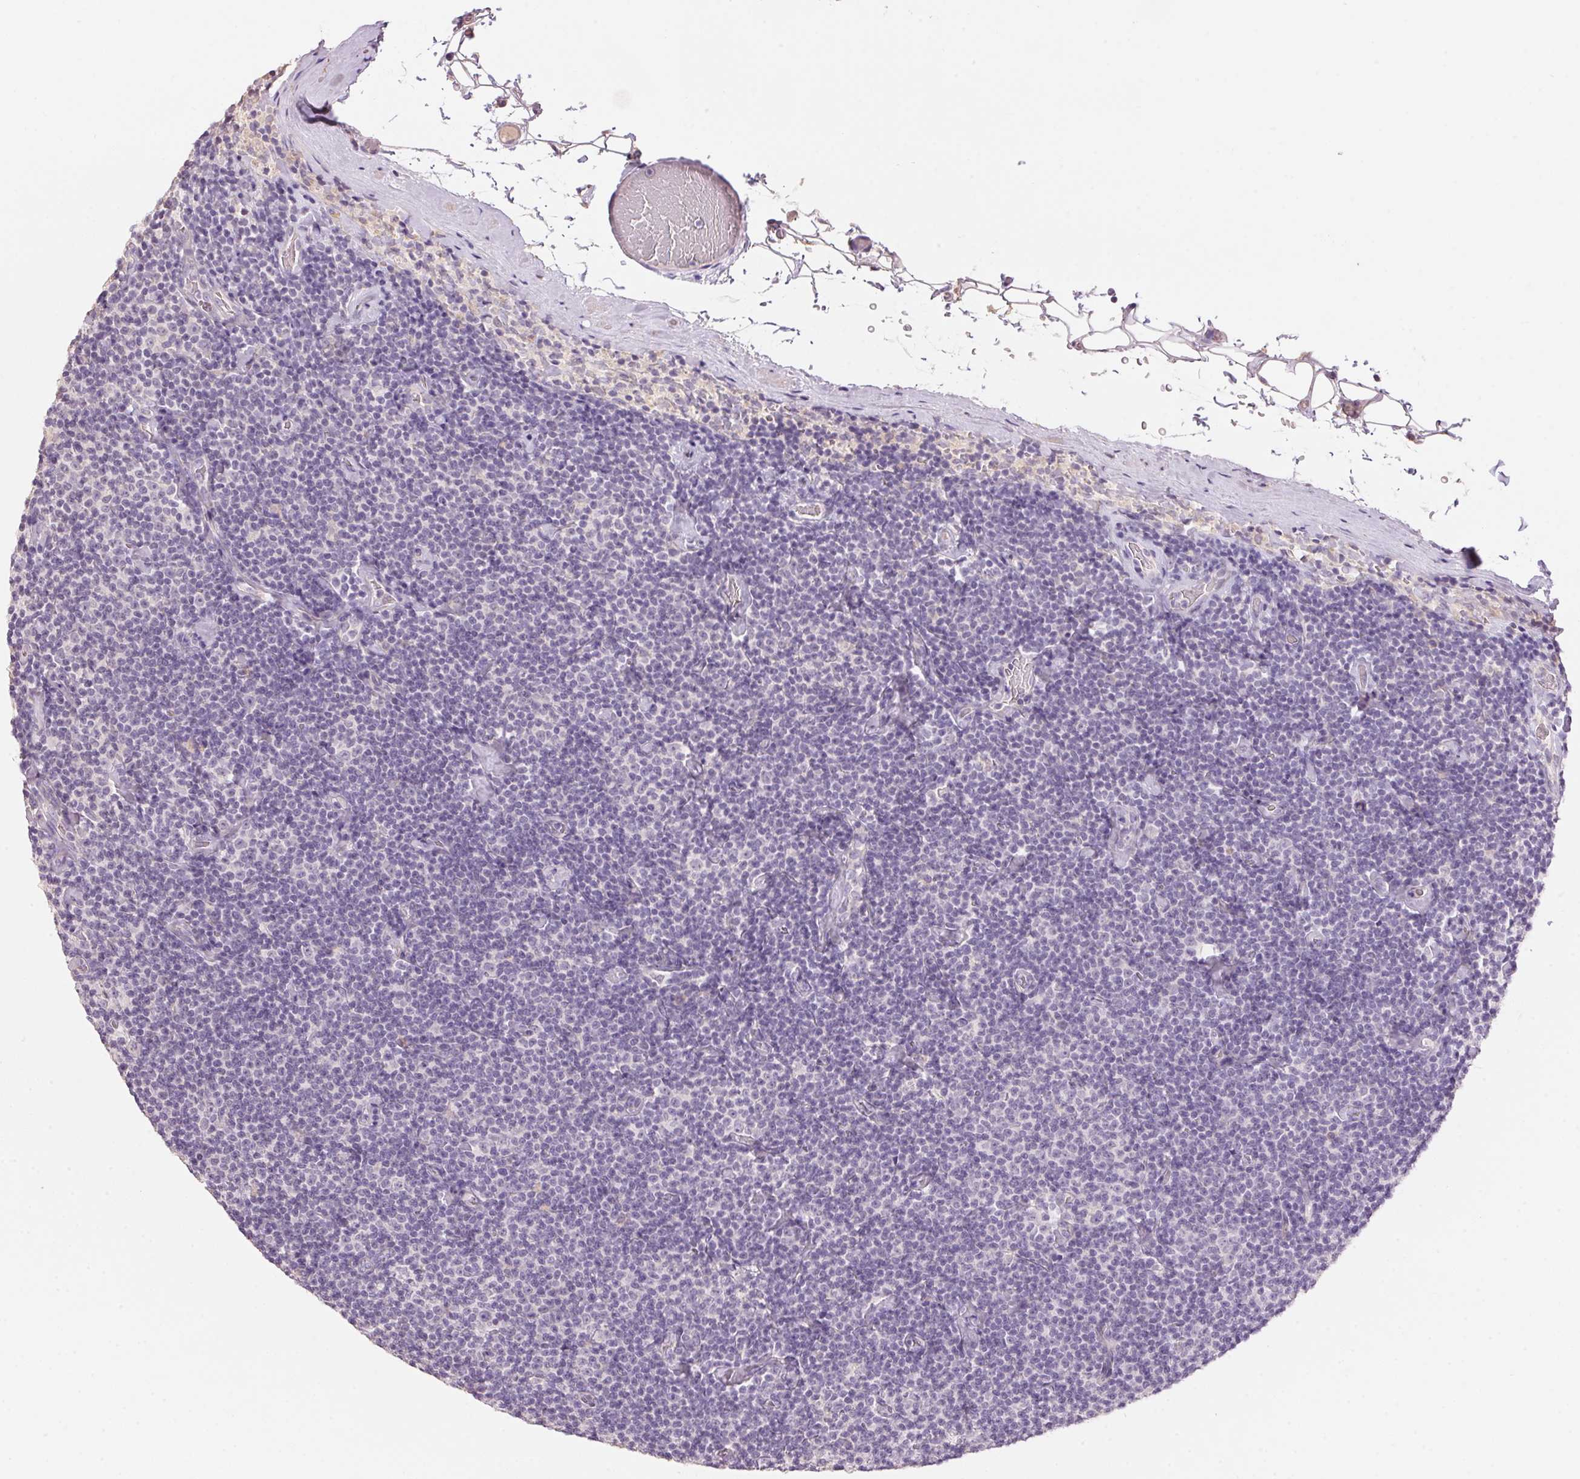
{"staining": {"intensity": "negative", "quantity": "none", "location": "none"}, "tissue": "lymphoma", "cell_type": "Tumor cells", "image_type": "cancer", "snomed": [{"axis": "morphology", "description": "Malignant lymphoma, non-Hodgkin's type, Low grade"}, {"axis": "topography", "description": "Lymph node"}], "caption": "High magnification brightfield microscopy of malignant lymphoma, non-Hodgkin's type (low-grade) stained with DAB (brown) and counterstained with hematoxylin (blue): tumor cells show no significant staining. (DAB IHC, high magnification).", "gene": "LYZL6", "patient": {"sex": "male", "age": 81}}